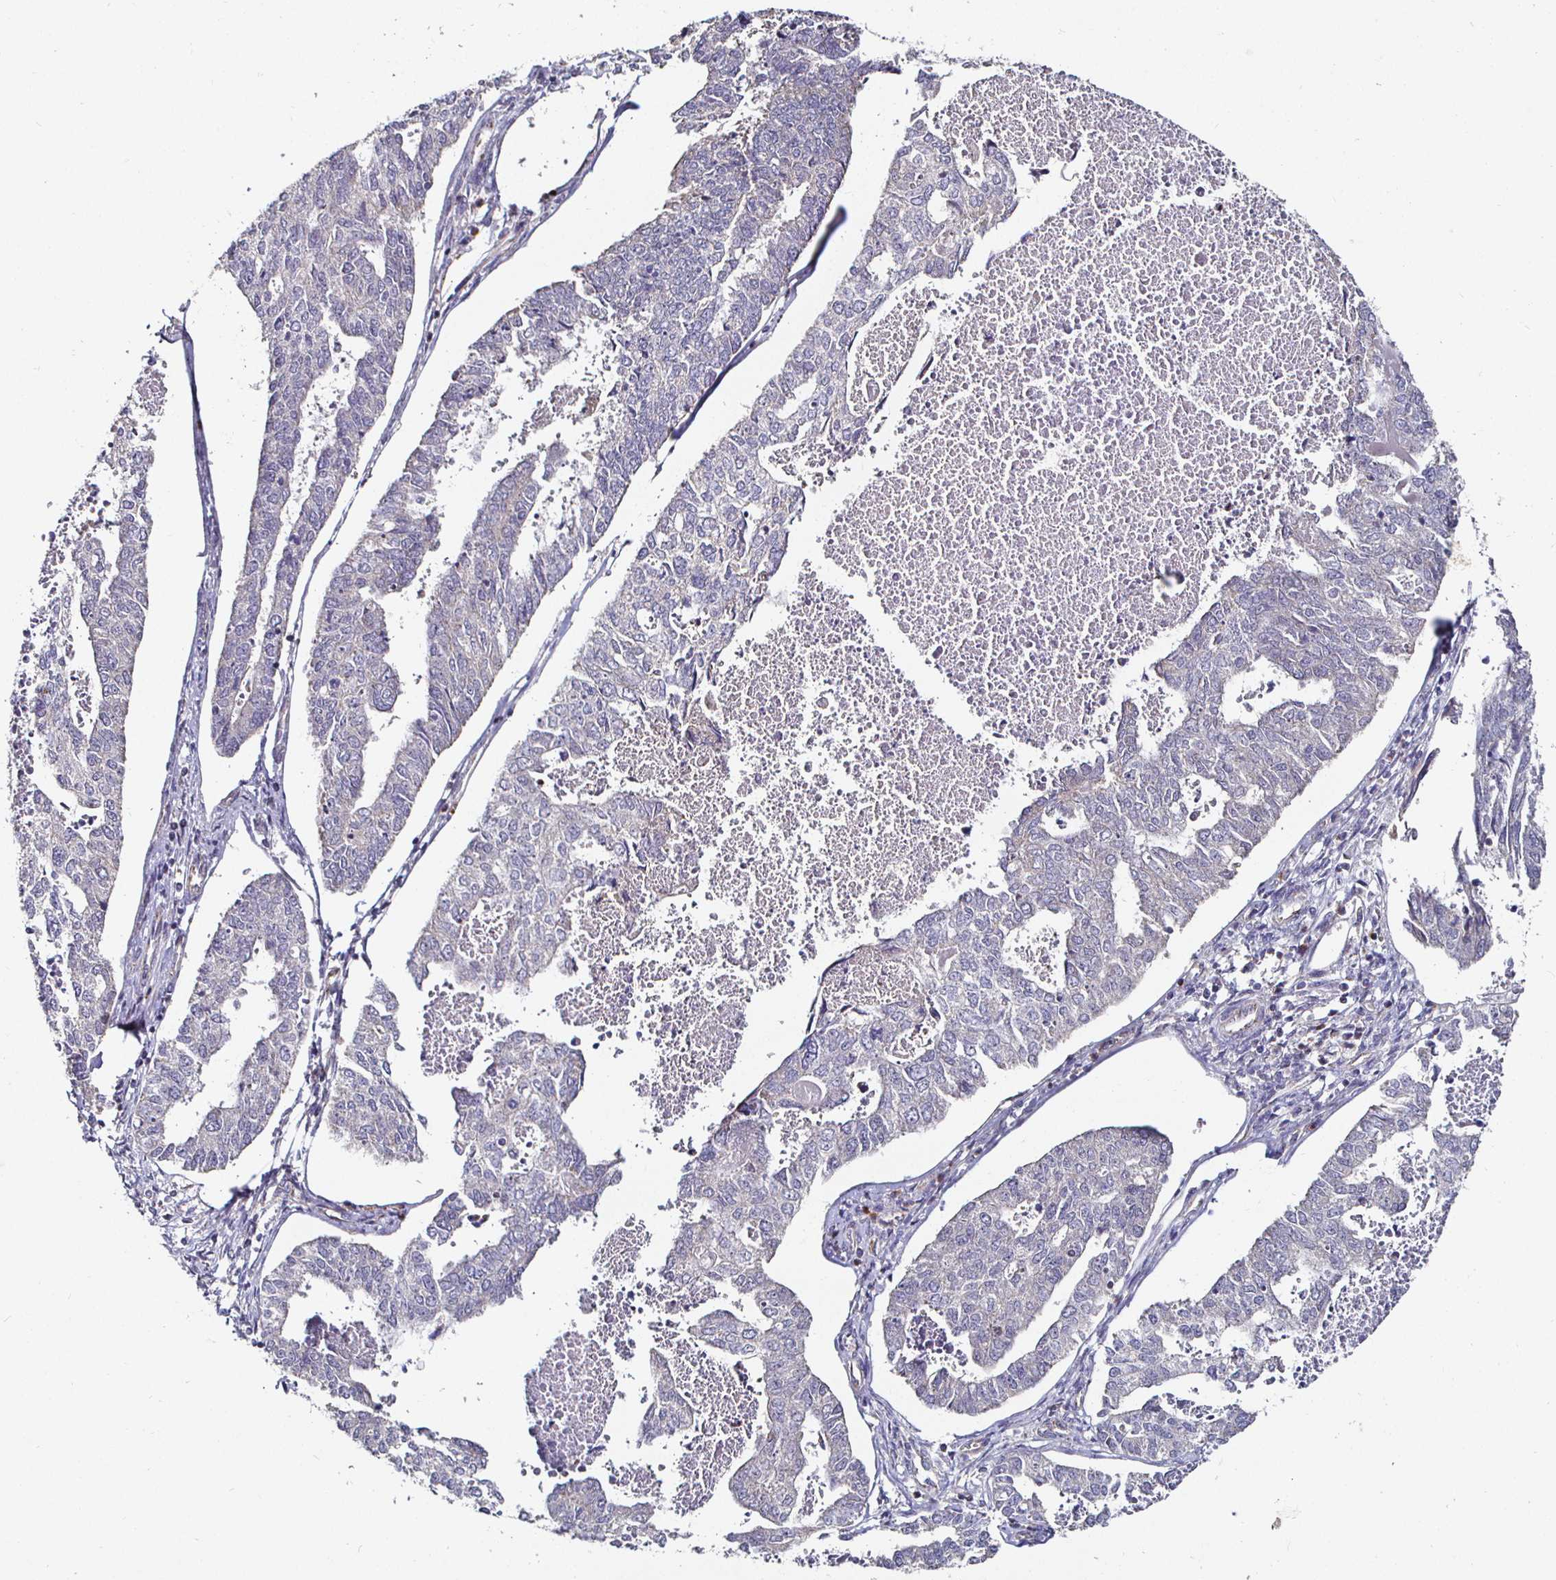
{"staining": {"intensity": "negative", "quantity": "none", "location": "none"}, "tissue": "endometrial cancer", "cell_type": "Tumor cells", "image_type": "cancer", "snomed": [{"axis": "morphology", "description": "Adenocarcinoma, NOS"}, {"axis": "topography", "description": "Endometrium"}], "caption": "Protein analysis of endometrial cancer reveals no significant expression in tumor cells.", "gene": "NRSN1", "patient": {"sex": "female", "age": 73}}